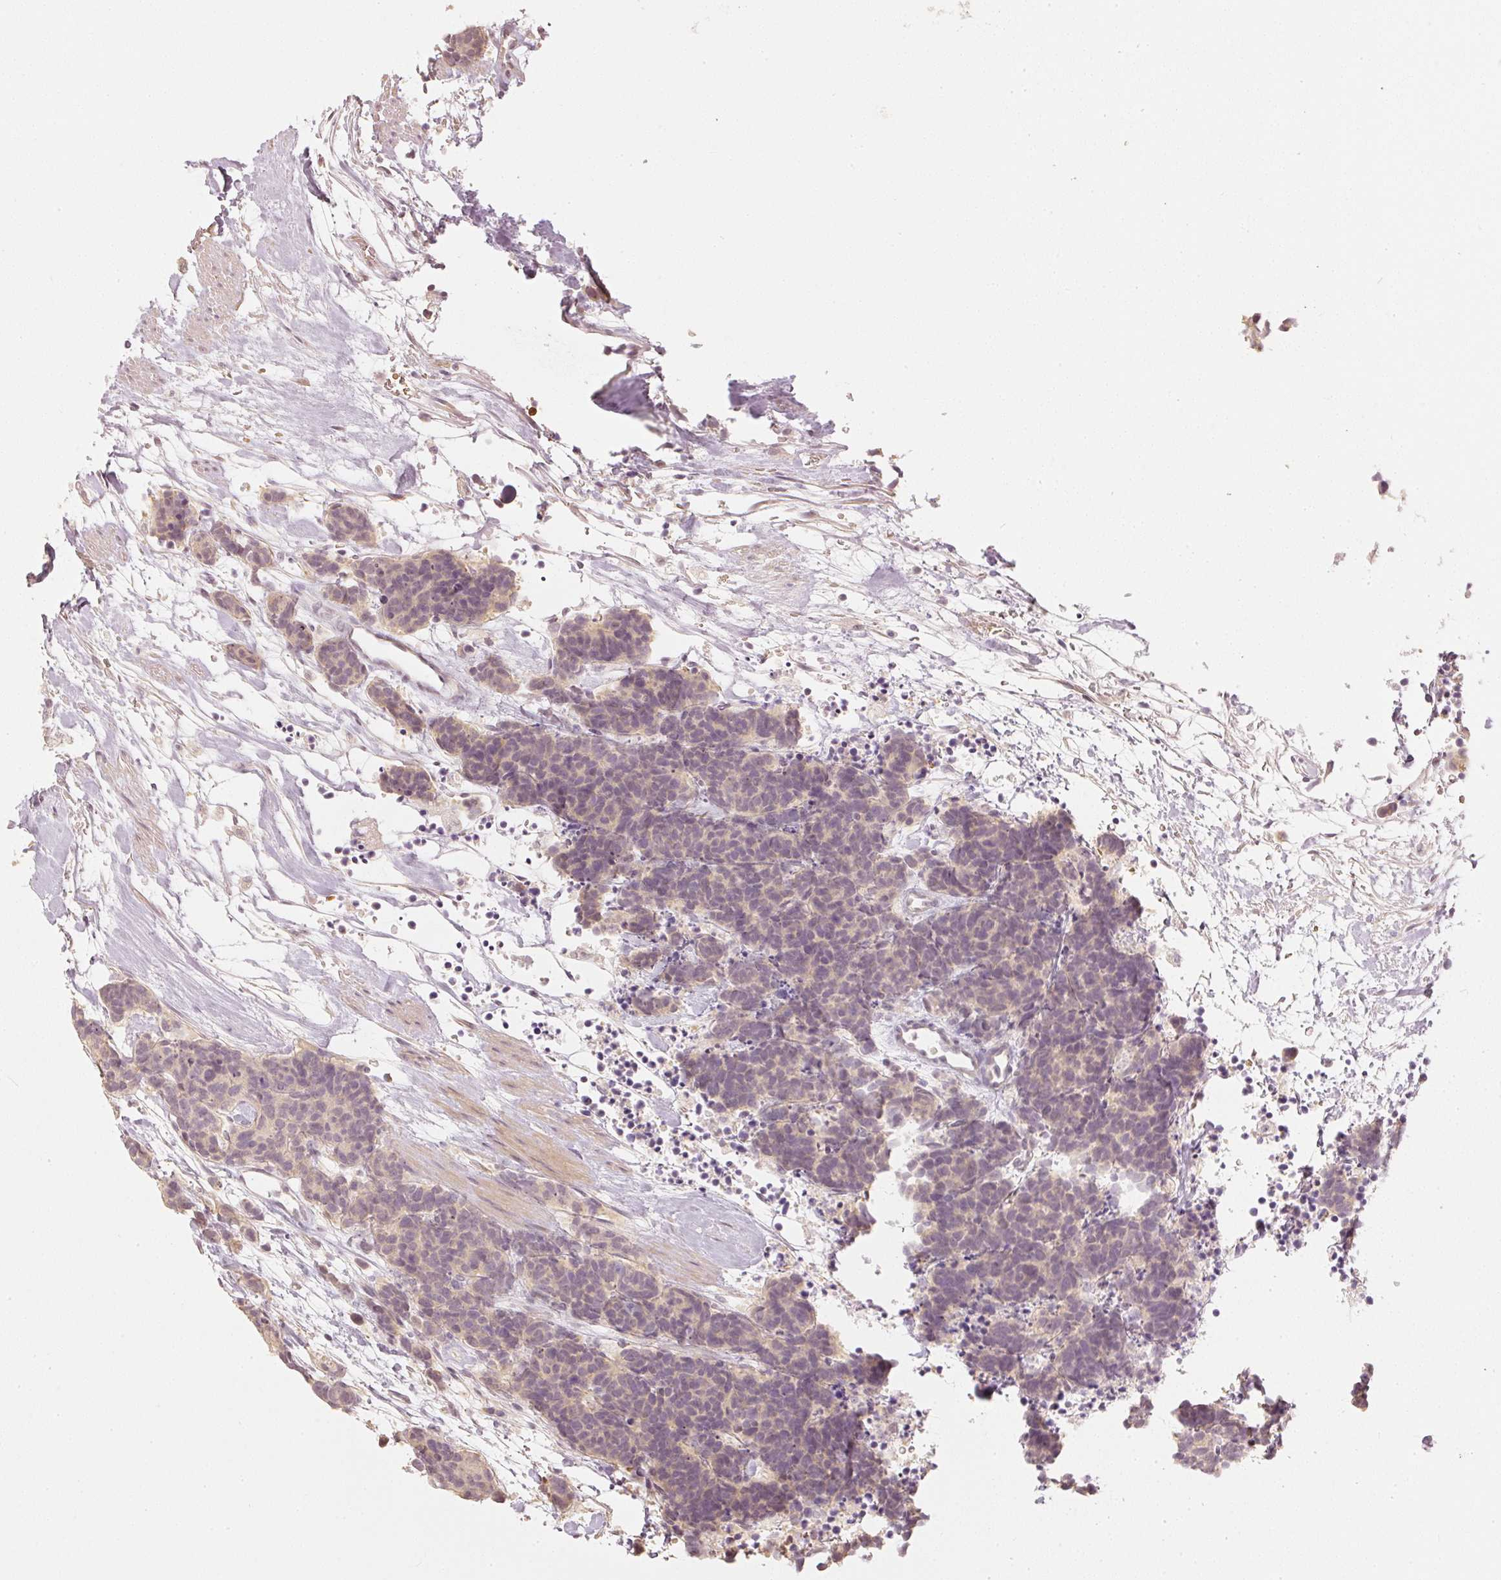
{"staining": {"intensity": "weak", "quantity": "25%-75%", "location": "cytoplasmic/membranous,nuclear"}, "tissue": "carcinoid", "cell_type": "Tumor cells", "image_type": "cancer", "snomed": [{"axis": "morphology", "description": "Carcinoma, NOS"}, {"axis": "morphology", "description": "Carcinoid, malignant, NOS"}, {"axis": "topography", "description": "Prostate"}], "caption": "Protein expression analysis of malignant carcinoid shows weak cytoplasmic/membranous and nuclear expression in about 25%-75% of tumor cells.", "gene": "GZMA", "patient": {"sex": "male", "age": 57}}